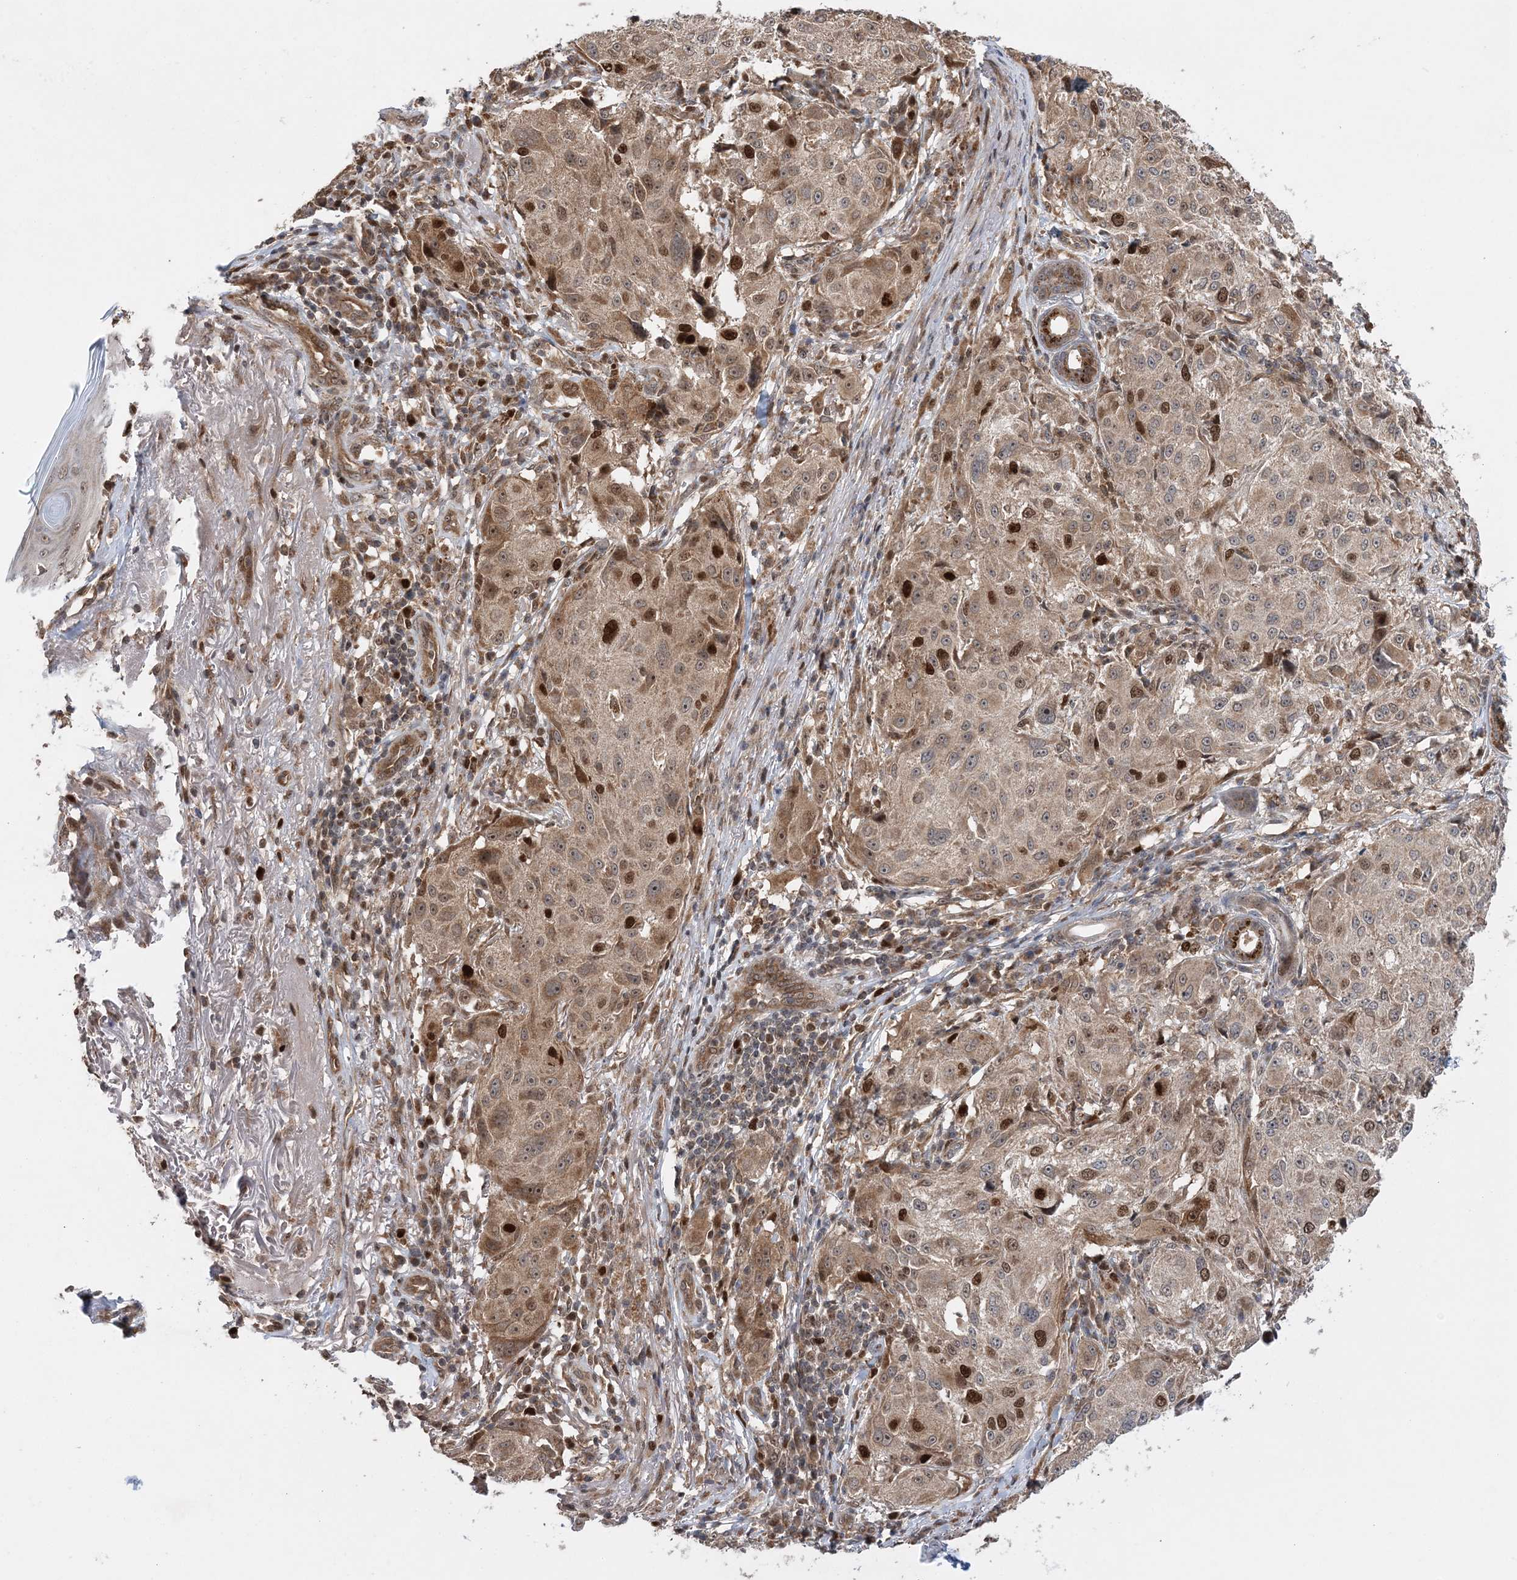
{"staining": {"intensity": "moderate", "quantity": "25%-75%", "location": "cytoplasmic/membranous,nuclear"}, "tissue": "melanoma", "cell_type": "Tumor cells", "image_type": "cancer", "snomed": [{"axis": "morphology", "description": "Necrosis, NOS"}, {"axis": "morphology", "description": "Malignant melanoma, NOS"}, {"axis": "topography", "description": "Skin"}], "caption": "Immunohistochemistry (DAB) staining of melanoma exhibits moderate cytoplasmic/membranous and nuclear protein positivity in about 25%-75% of tumor cells. Ihc stains the protein in brown and the nuclei are stained blue.", "gene": "KIF4A", "patient": {"sex": "female", "age": 87}}